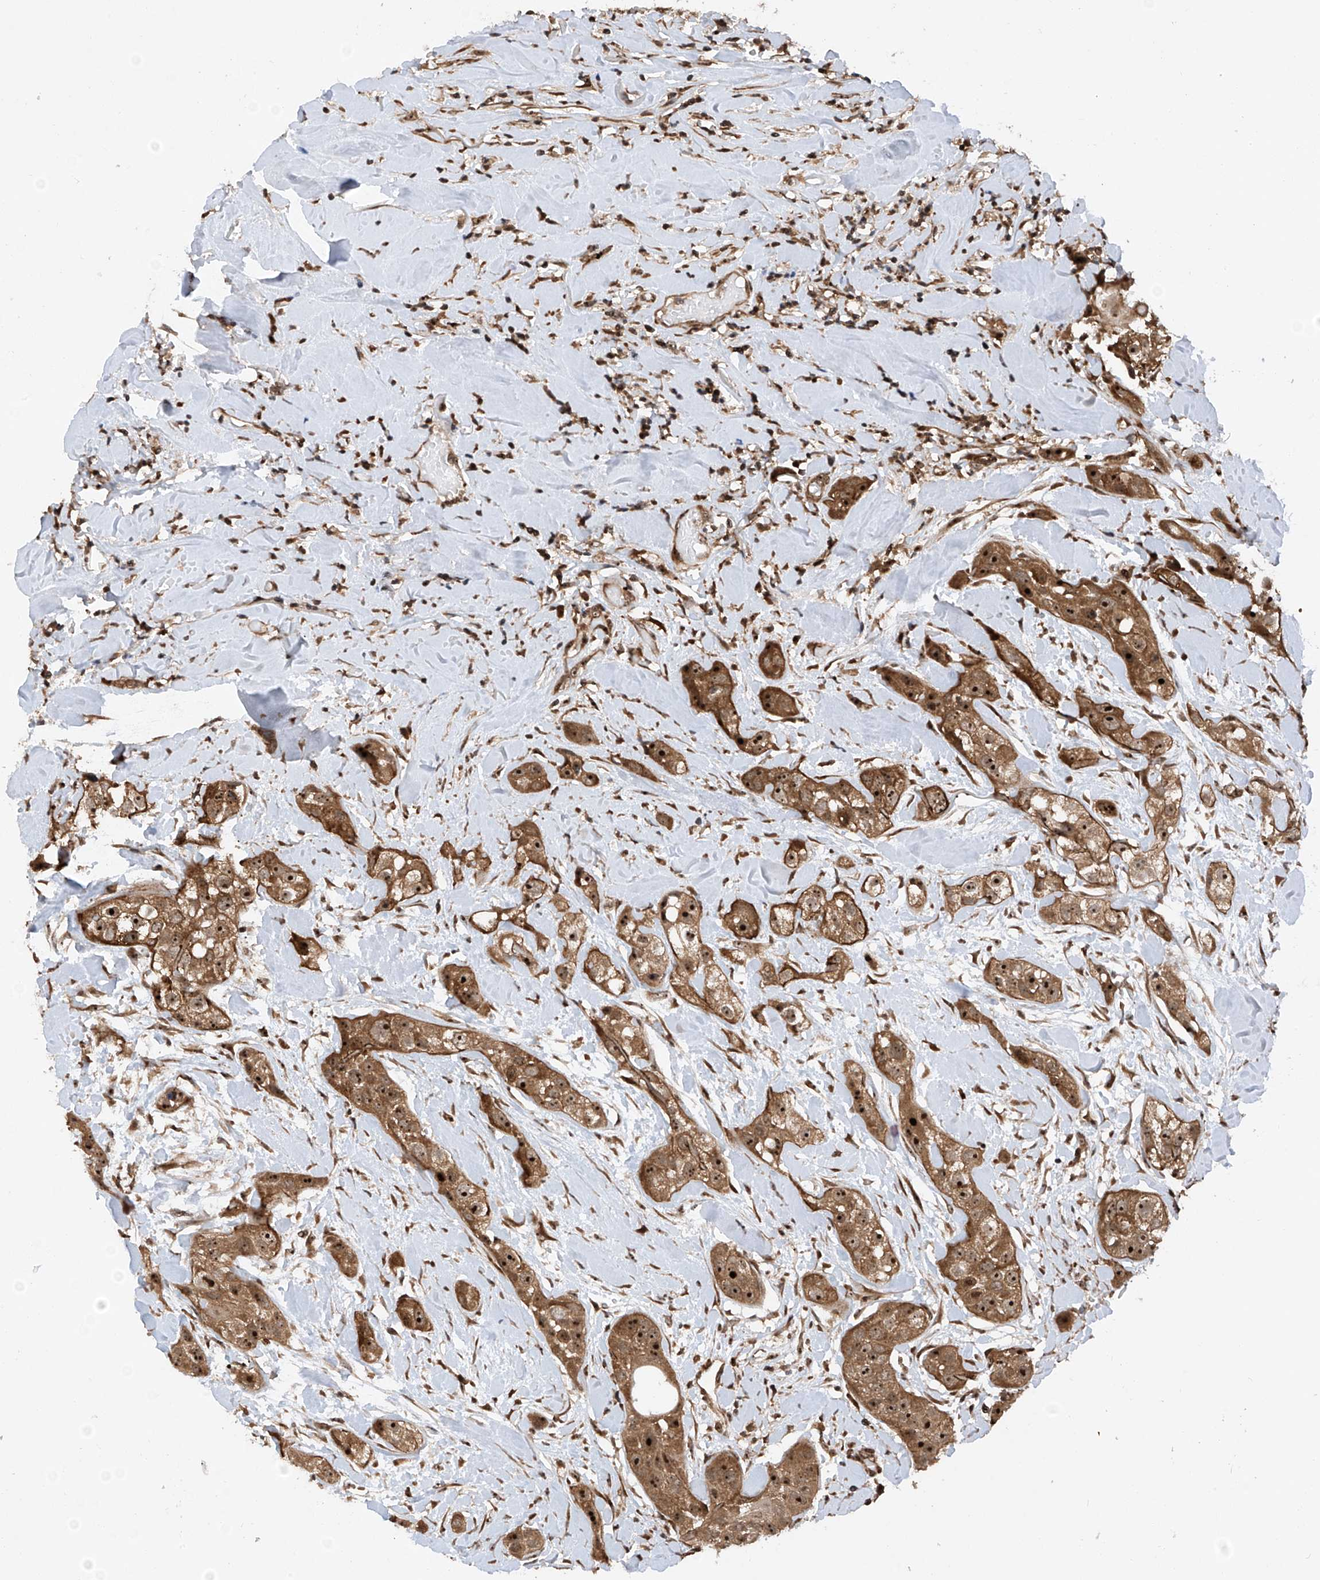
{"staining": {"intensity": "strong", "quantity": ">75%", "location": "cytoplasmic/membranous,nuclear"}, "tissue": "head and neck cancer", "cell_type": "Tumor cells", "image_type": "cancer", "snomed": [{"axis": "morphology", "description": "Normal tissue, NOS"}, {"axis": "morphology", "description": "Squamous cell carcinoma, NOS"}, {"axis": "topography", "description": "Skeletal muscle"}, {"axis": "topography", "description": "Head-Neck"}], "caption": "Tumor cells show strong cytoplasmic/membranous and nuclear positivity in about >75% of cells in head and neck squamous cell carcinoma. The staining was performed using DAB (3,3'-diaminobenzidine) to visualize the protein expression in brown, while the nuclei were stained in blue with hematoxylin (Magnification: 20x).", "gene": "C1orf131", "patient": {"sex": "male", "age": 51}}